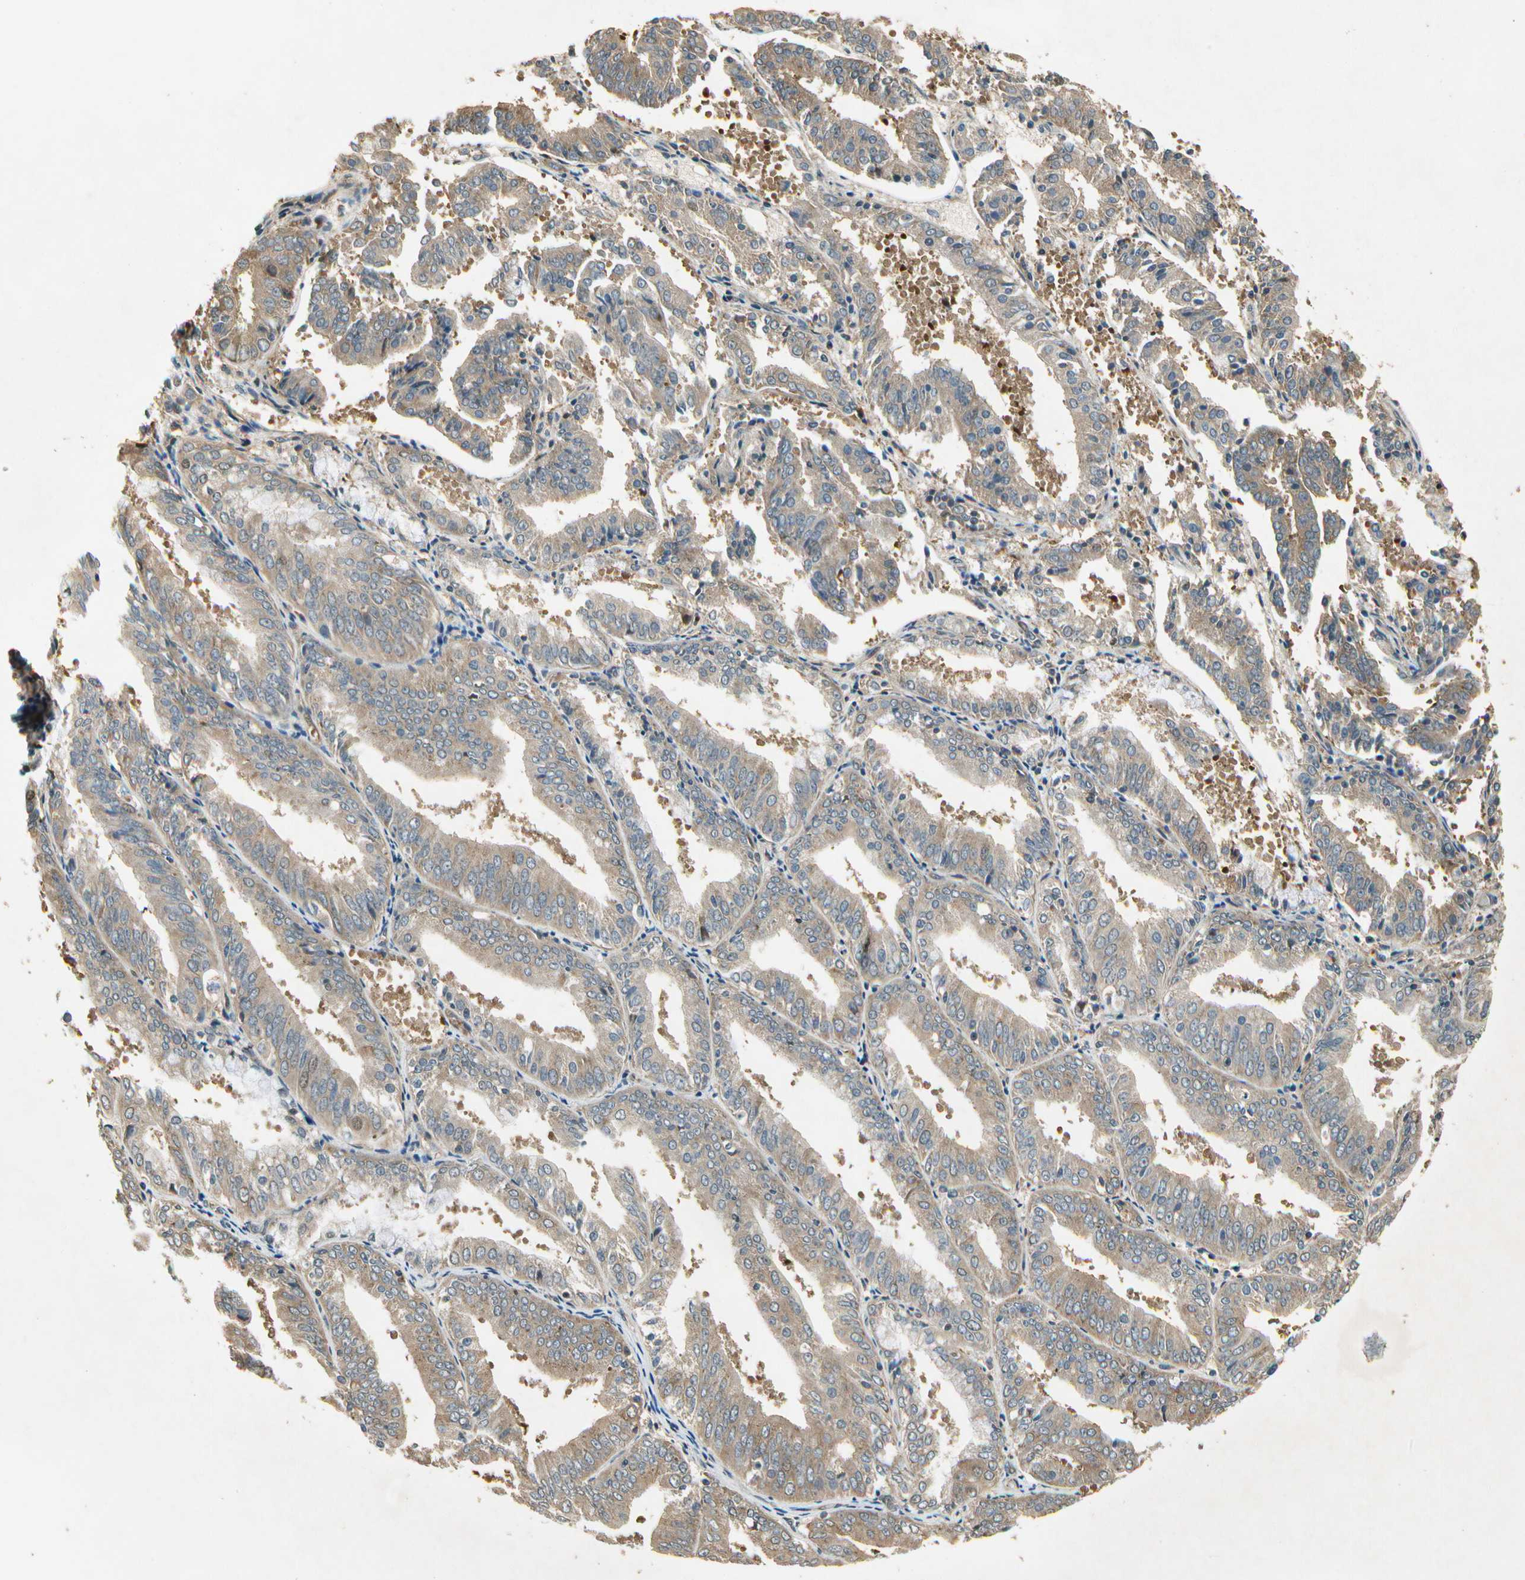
{"staining": {"intensity": "moderate", "quantity": ">75%", "location": "cytoplasmic/membranous"}, "tissue": "endometrial cancer", "cell_type": "Tumor cells", "image_type": "cancer", "snomed": [{"axis": "morphology", "description": "Adenocarcinoma, NOS"}, {"axis": "topography", "description": "Endometrium"}], "caption": "Adenocarcinoma (endometrial) stained for a protein (brown) reveals moderate cytoplasmic/membranous positive staining in about >75% of tumor cells.", "gene": "EIF1AX", "patient": {"sex": "female", "age": 63}}